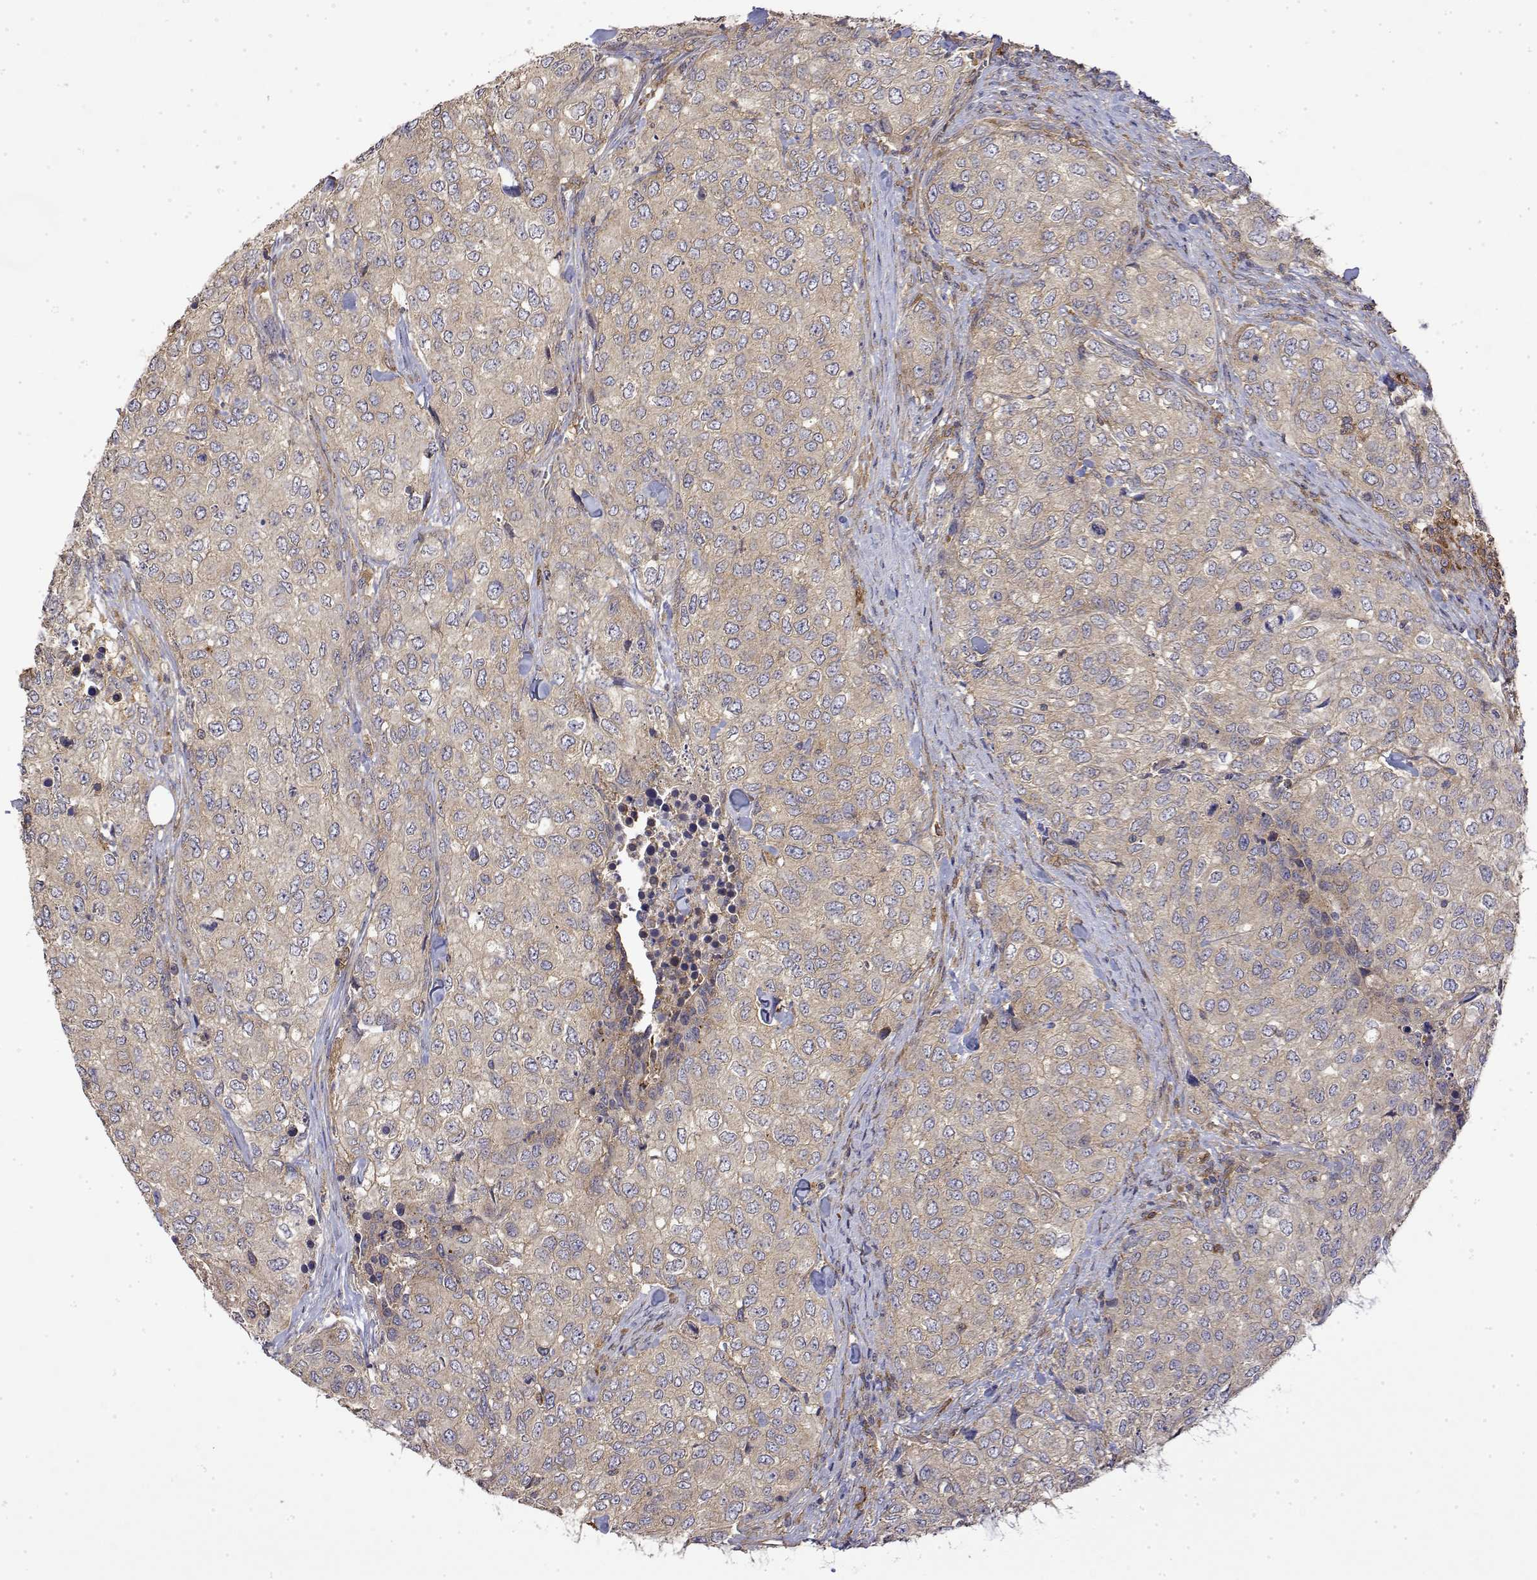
{"staining": {"intensity": "negative", "quantity": "none", "location": "none"}, "tissue": "urothelial cancer", "cell_type": "Tumor cells", "image_type": "cancer", "snomed": [{"axis": "morphology", "description": "Urothelial carcinoma, High grade"}, {"axis": "topography", "description": "Urinary bladder"}], "caption": "Immunohistochemical staining of human urothelial carcinoma (high-grade) reveals no significant expression in tumor cells.", "gene": "PACSIN2", "patient": {"sex": "female", "age": 78}}